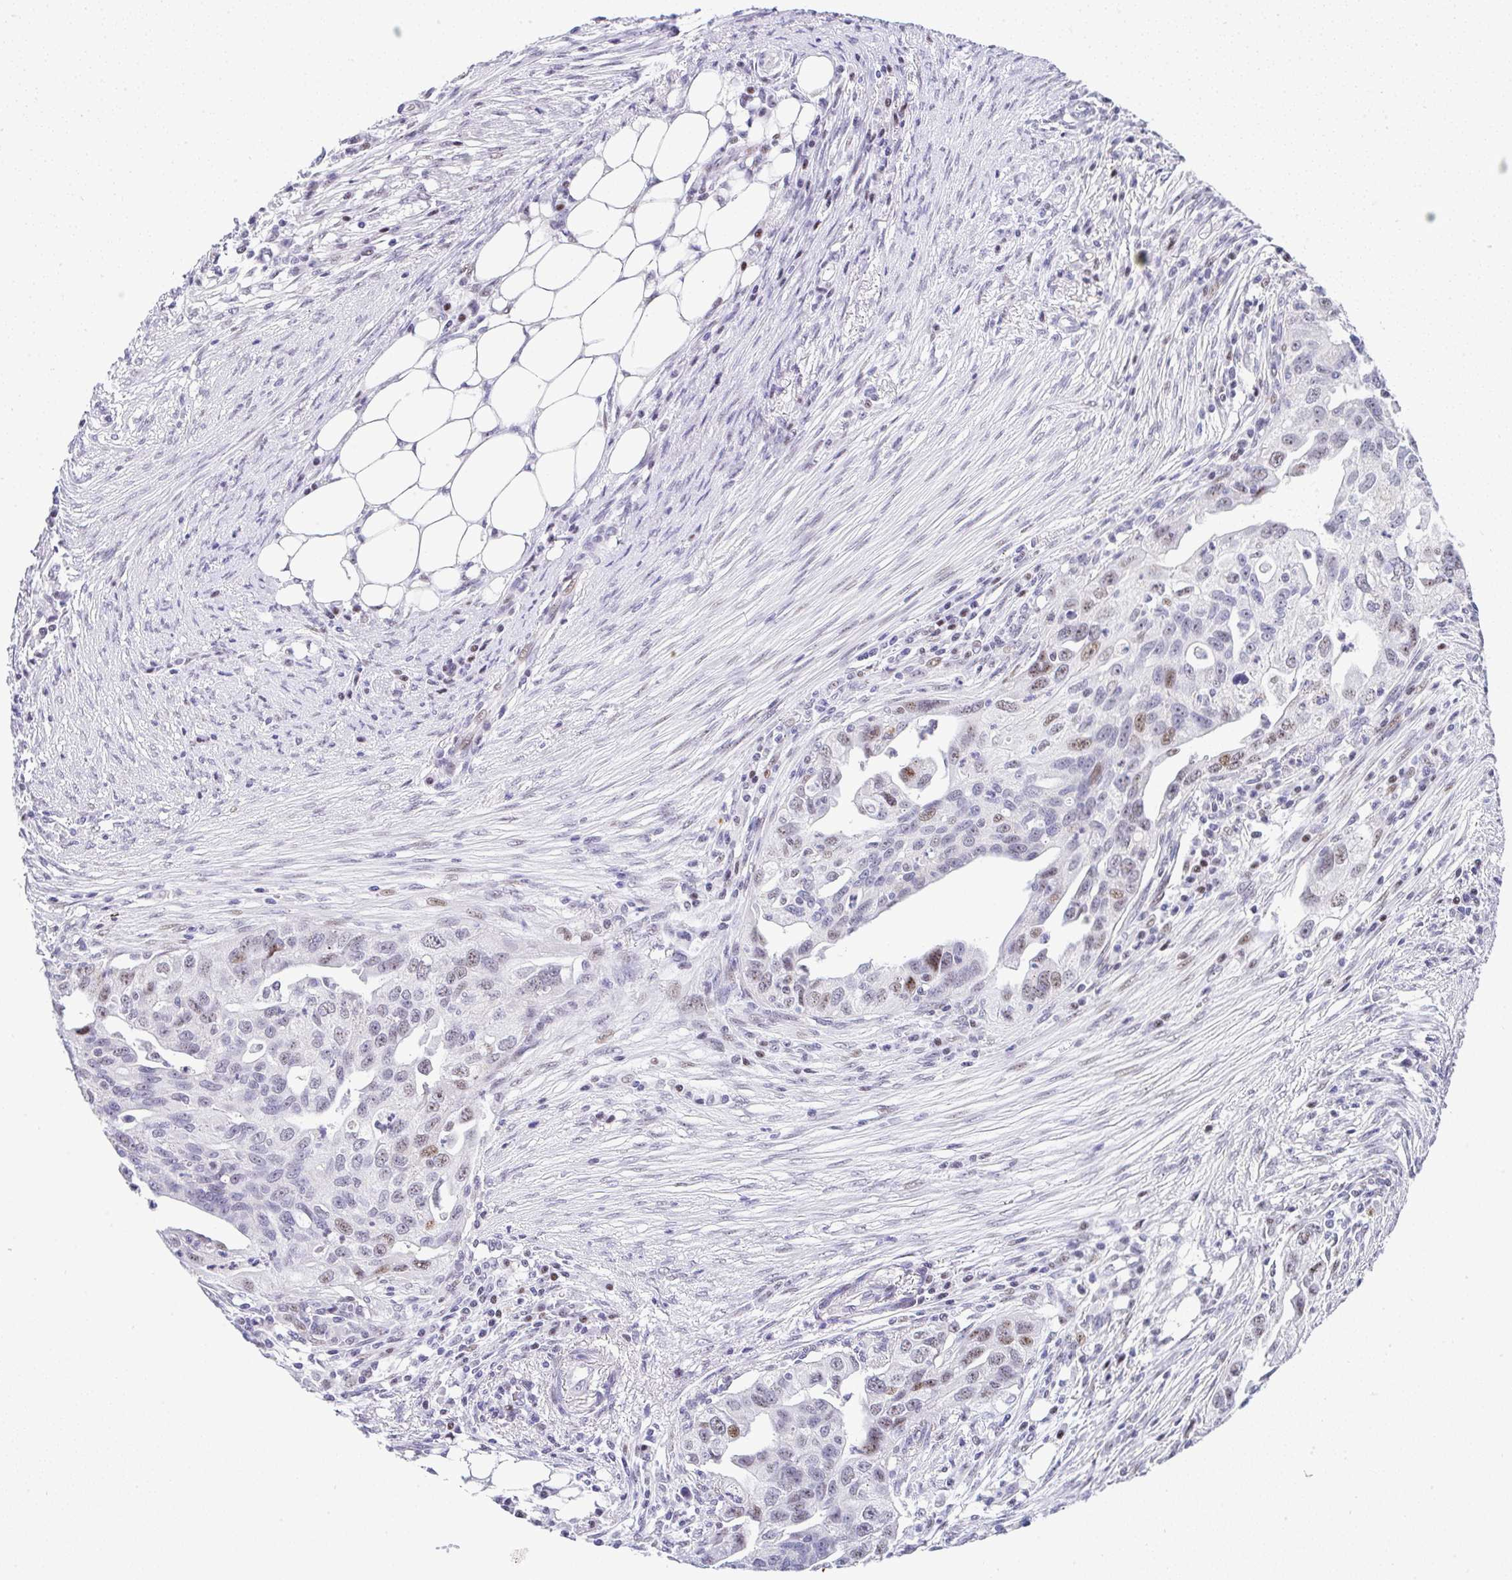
{"staining": {"intensity": "moderate", "quantity": "<25%", "location": "nuclear"}, "tissue": "ovarian cancer", "cell_type": "Tumor cells", "image_type": "cancer", "snomed": [{"axis": "morphology", "description": "Carcinoma, endometroid"}, {"axis": "morphology", "description": "Cystadenocarcinoma, serous, NOS"}, {"axis": "topography", "description": "Ovary"}], "caption": "Immunohistochemistry (IHC) (DAB) staining of ovarian cancer shows moderate nuclear protein staining in about <25% of tumor cells.", "gene": "NR1D2", "patient": {"sex": "female", "age": 45}}